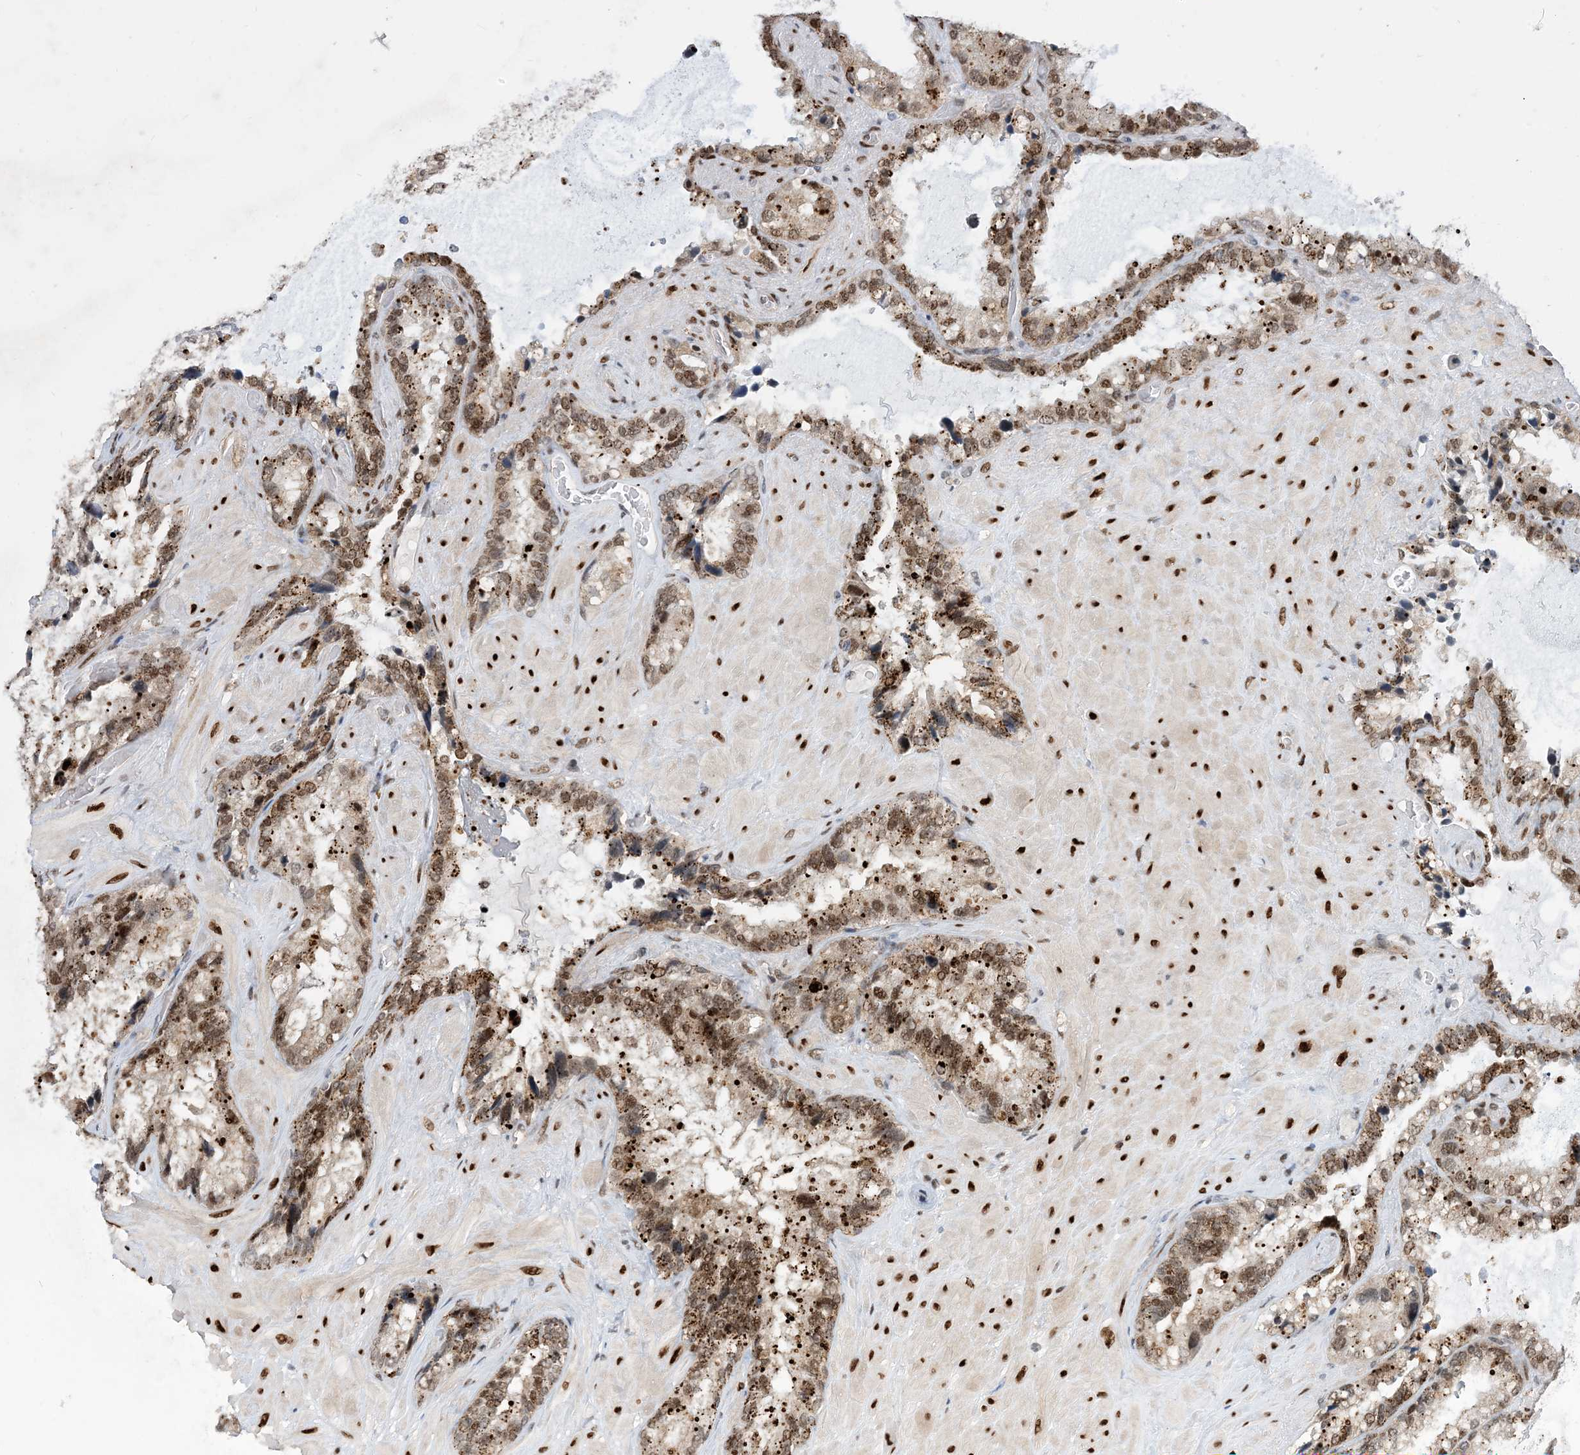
{"staining": {"intensity": "moderate", "quantity": ">75%", "location": "nuclear"}, "tissue": "seminal vesicle", "cell_type": "Glandular cells", "image_type": "normal", "snomed": [{"axis": "morphology", "description": "Normal tissue, NOS"}, {"axis": "topography", "description": "Prostate"}, {"axis": "topography", "description": "Seminal veicle"}], "caption": "The immunohistochemical stain highlights moderate nuclear positivity in glandular cells of unremarkable seminal vesicle. (Stains: DAB (3,3'-diaminobenzidine) in brown, nuclei in blue, Microscopy: brightfield microscopy at high magnification).", "gene": "TSPYL1", "patient": {"sex": "male", "age": 68}}